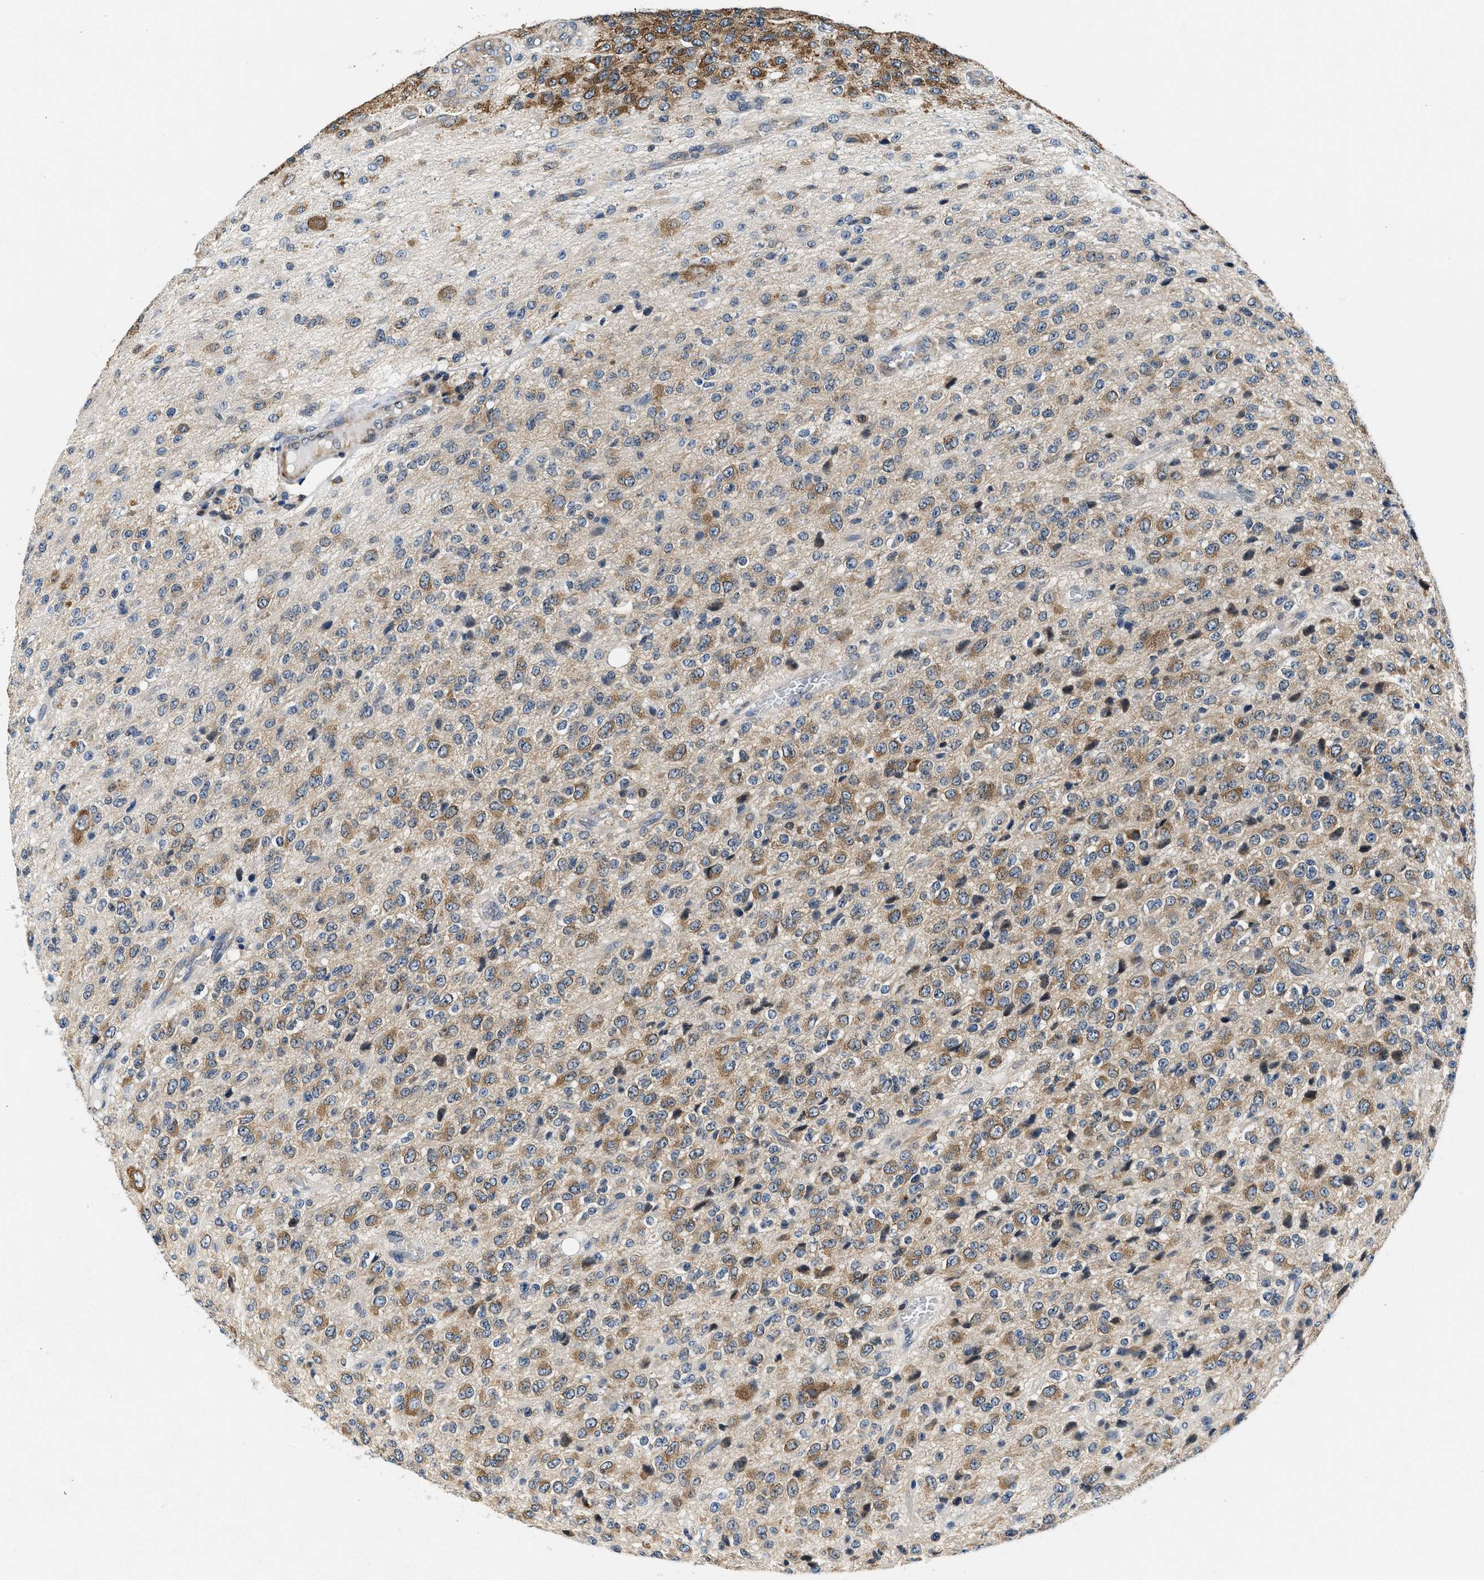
{"staining": {"intensity": "moderate", "quantity": "25%-75%", "location": "cytoplasmic/membranous"}, "tissue": "glioma", "cell_type": "Tumor cells", "image_type": "cancer", "snomed": [{"axis": "morphology", "description": "Glioma, malignant, High grade"}, {"axis": "topography", "description": "pancreas cauda"}], "caption": "A medium amount of moderate cytoplasmic/membranous expression is present in approximately 25%-75% of tumor cells in glioma tissue.", "gene": "PA2G4", "patient": {"sex": "male", "age": 60}}